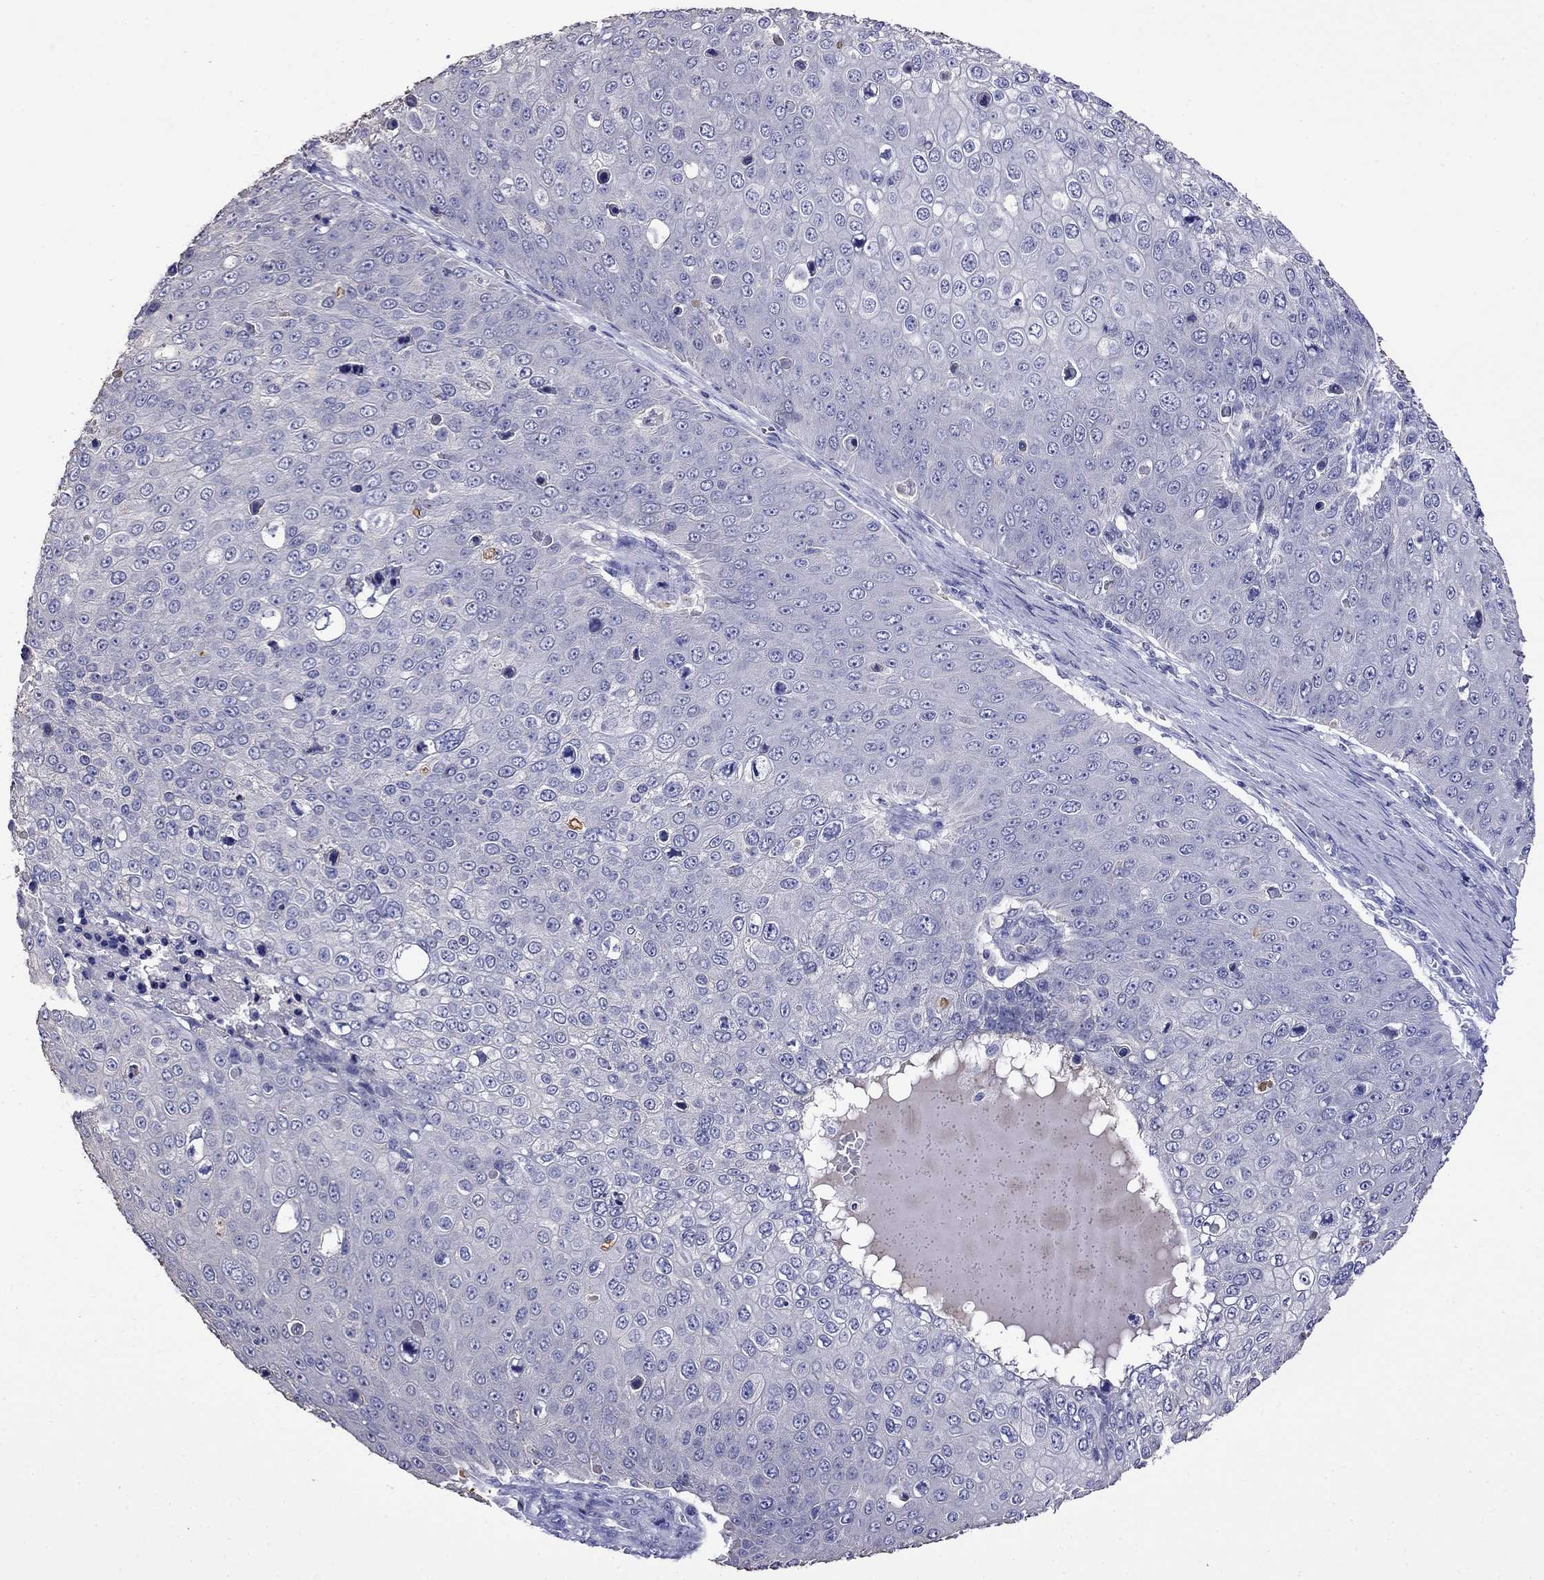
{"staining": {"intensity": "negative", "quantity": "none", "location": "none"}, "tissue": "skin cancer", "cell_type": "Tumor cells", "image_type": "cancer", "snomed": [{"axis": "morphology", "description": "Squamous cell carcinoma, NOS"}, {"axis": "topography", "description": "Skin"}], "caption": "A micrograph of human skin cancer (squamous cell carcinoma) is negative for staining in tumor cells.", "gene": "STAR", "patient": {"sex": "male", "age": 71}}